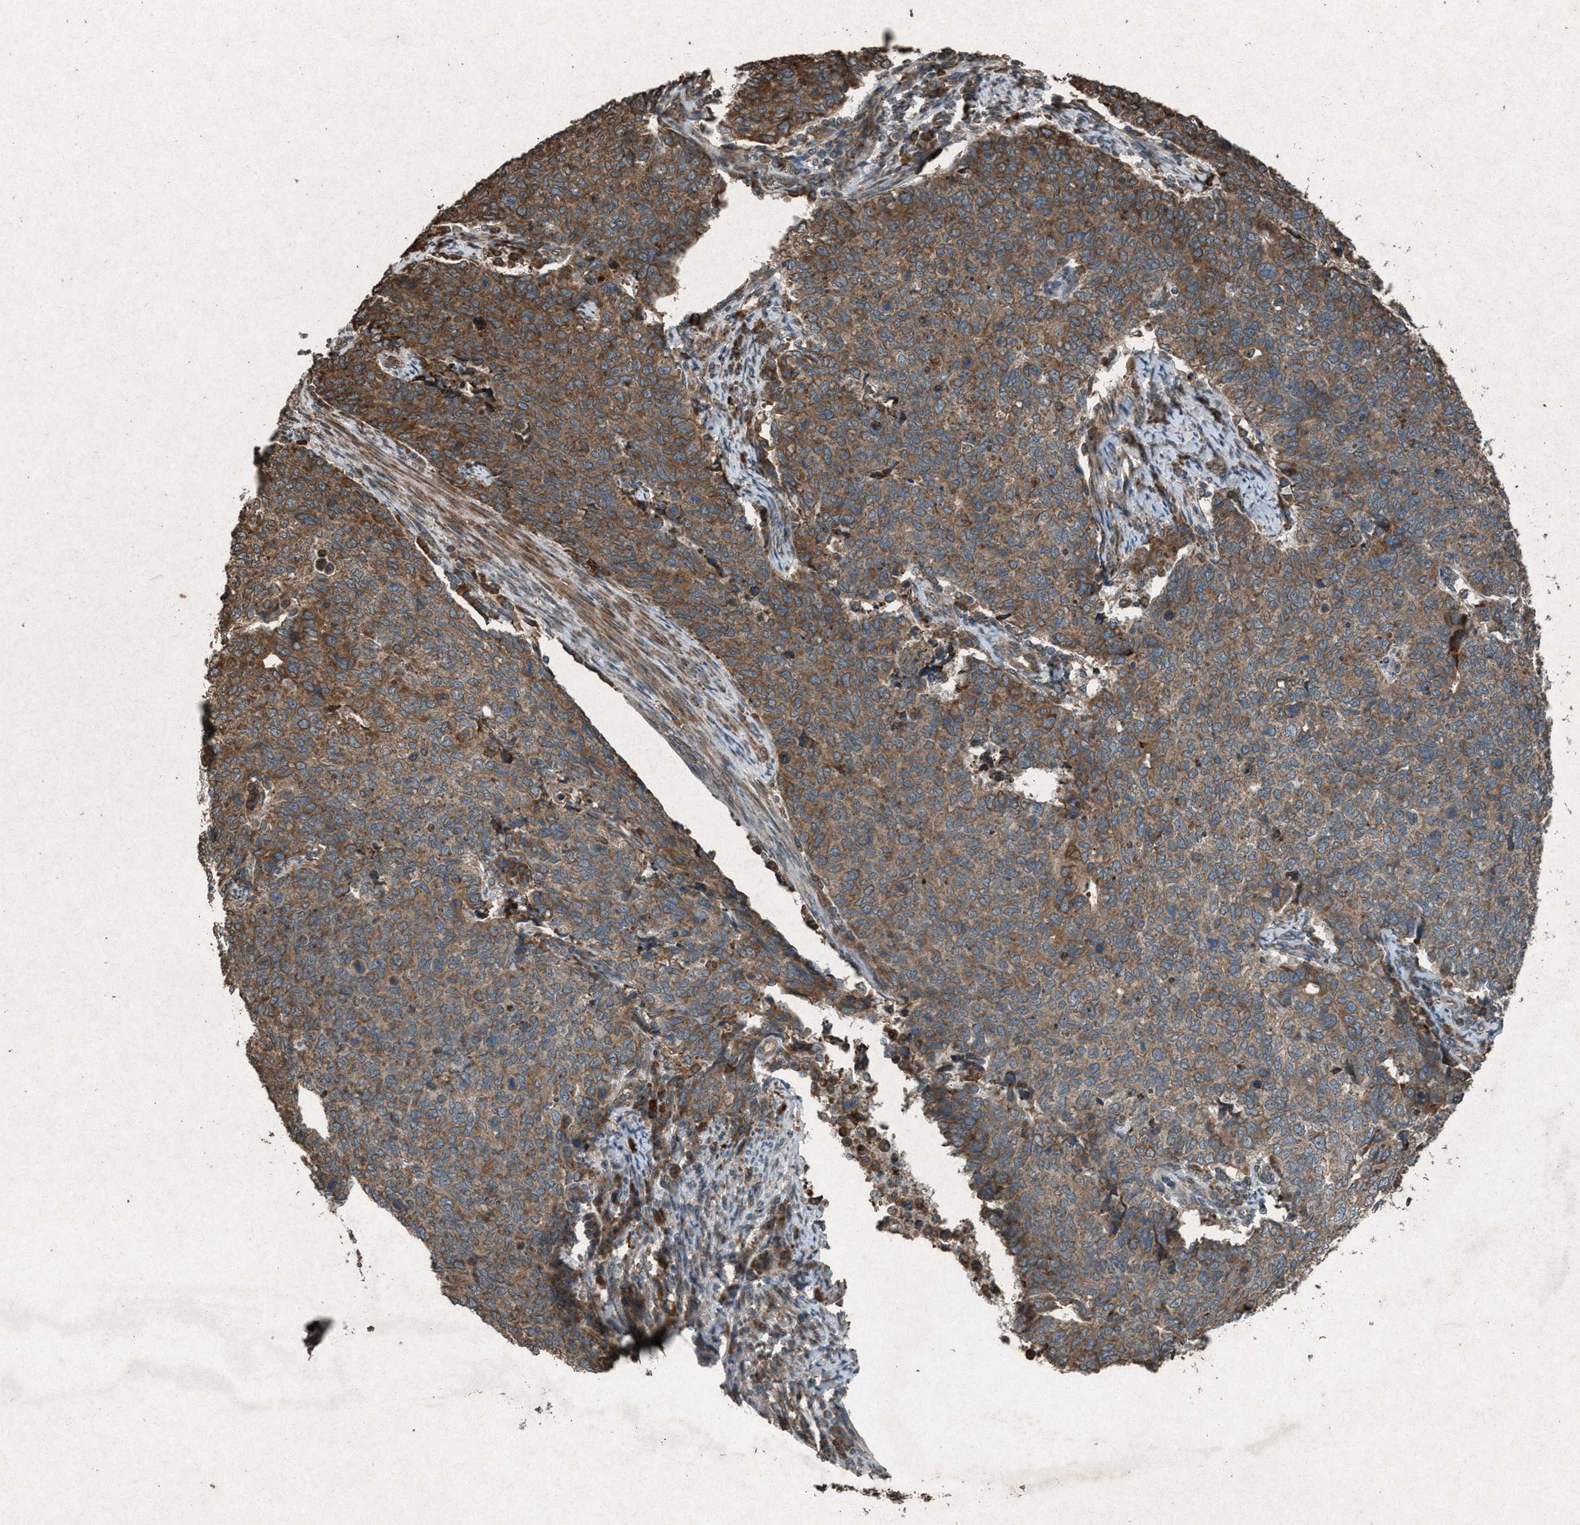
{"staining": {"intensity": "moderate", "quantity": ">75%", "location": "cytoplasmic/membranous"}, "tissue": "cervical cancer", "cell_type": "Tumor cells", "image_type": "cancer", "snomed": [{"axis": "morphology", "description": "Squamous cell carcinoma, NOS"}, {"axis": "topography", "description": "Cervix"}], "caption": "Immunohistochemical staining of human cervical cancer demonstrates medium levels of moderate cytoplasmic/membranous protein staining in about >75% of tumor cells. The staining was performed using DAB (3,3'-diaminobenzidine) to visualize the protein expression in brown, while the nuclei were stained in blue with hematoxylin (Magnification: 20x).", "gene": "CALR", "patient": {"sex": "female", "age": 63}}